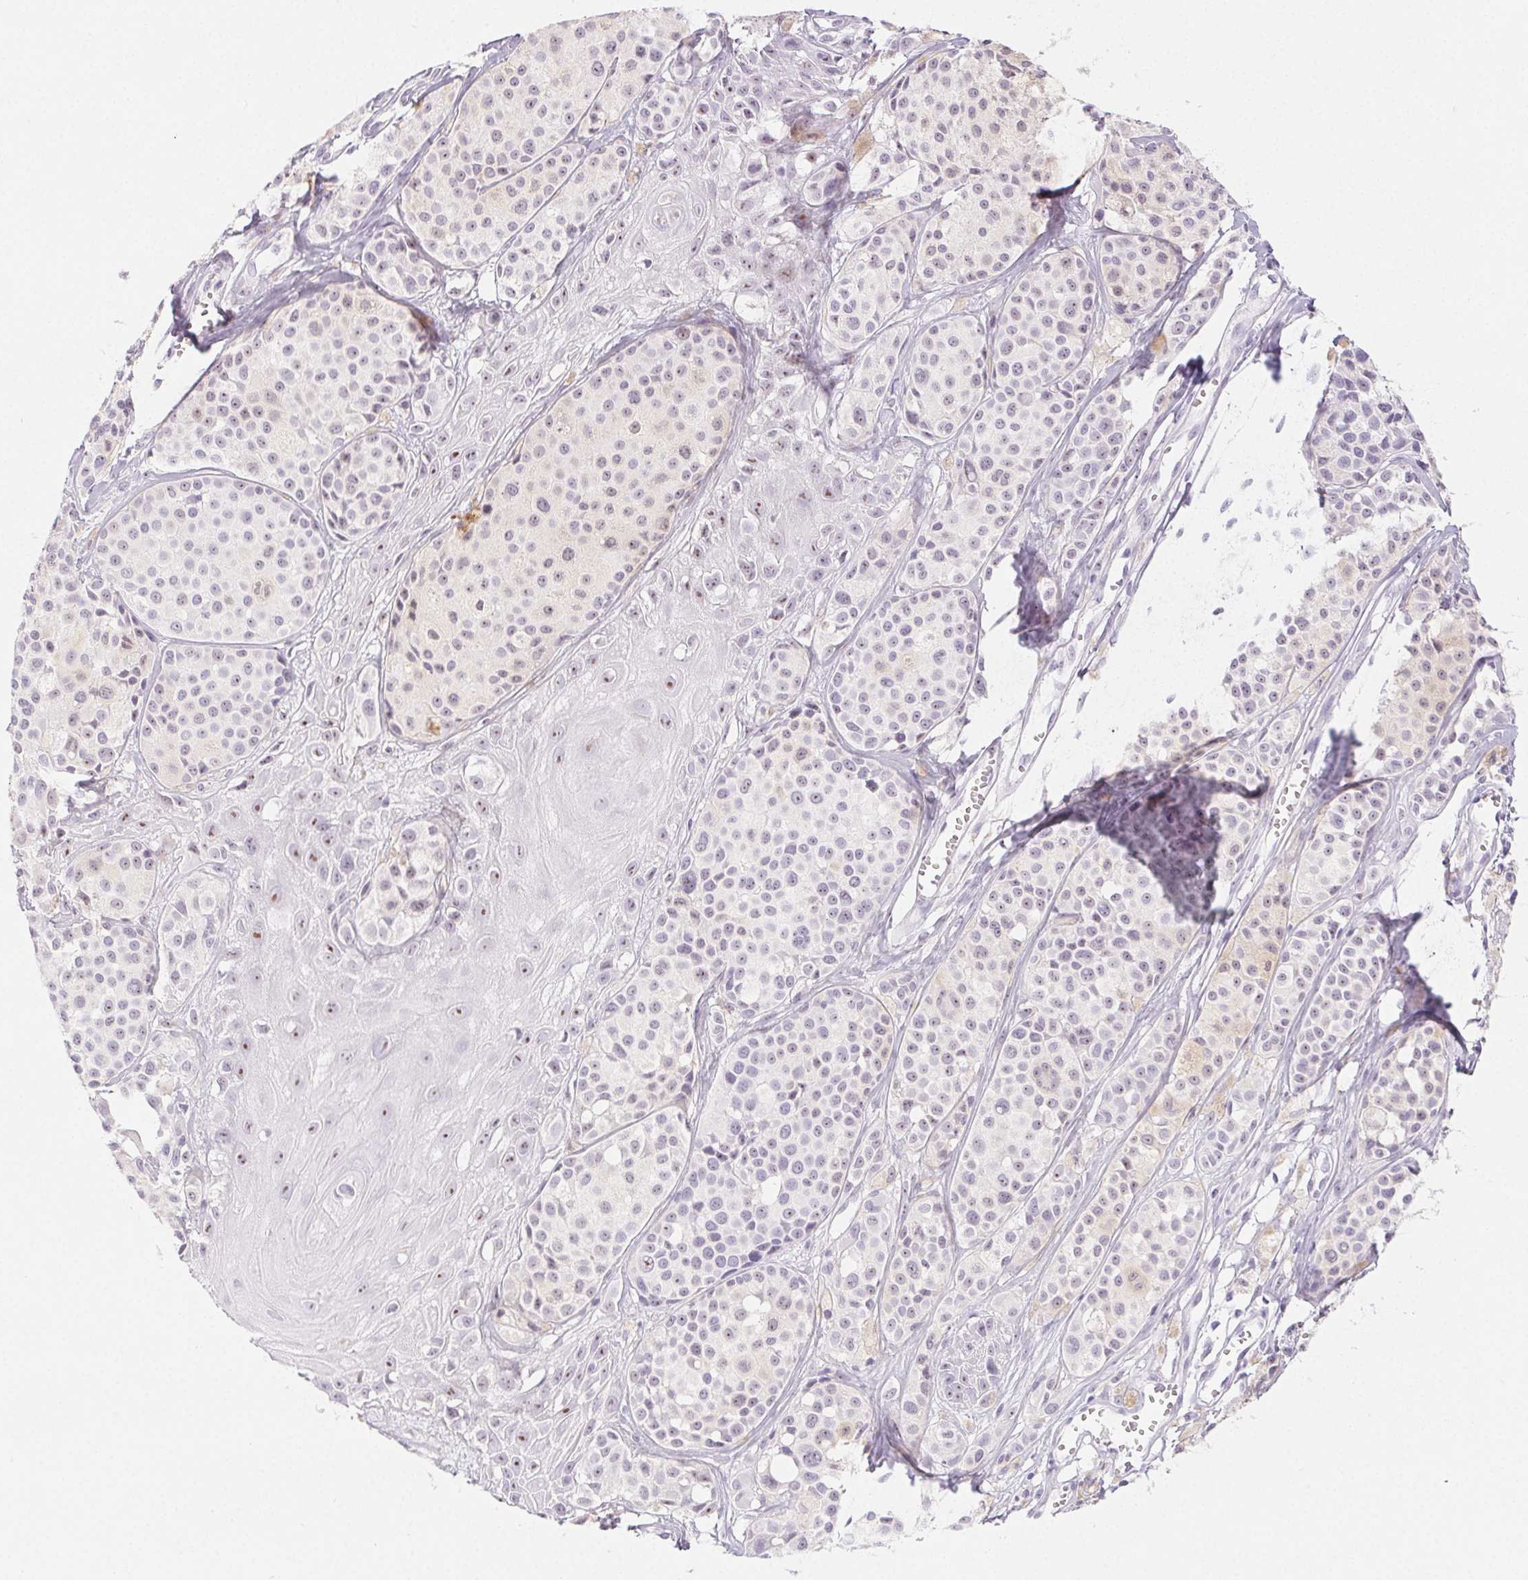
{"staining": {"intensity": "weak", "quantity": "<25%", "location": "nuclear"}, "tissue": "melanoma", "cell_type": "Tumor cells", "image_type": "cancer", "snomed": [{"axis": "morphology", "description": "Malignant melanoma, NOS"}, {"axis": "topography", "description": "Skin"}], "caption": "Melanoma was stained to show a protein in brown. There is no significant positivity in tumor cells.", "gene": "ST8SIA3", "patient": {"sex": "male", "age": 77}}